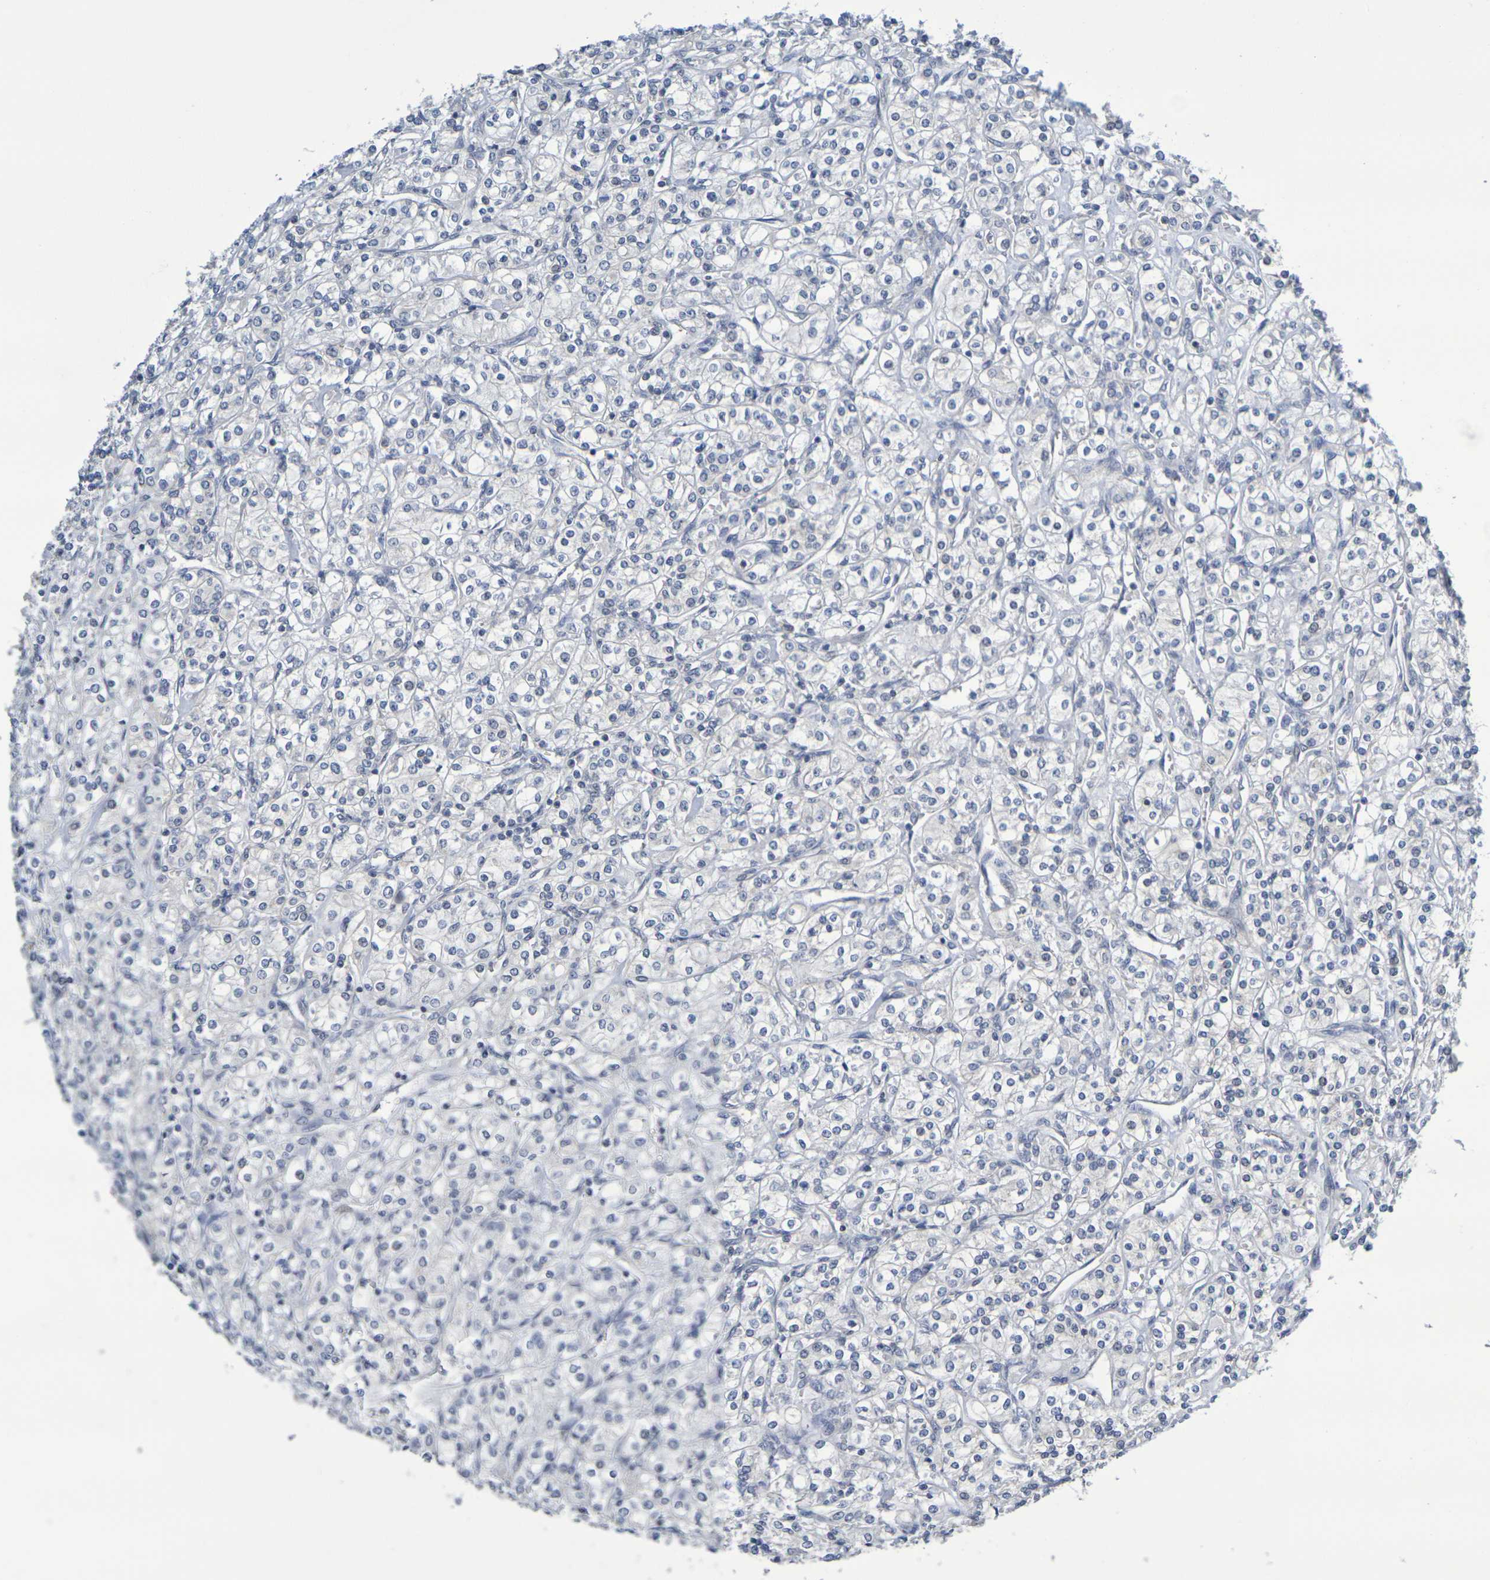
{"staining": {"intensity": "negative", "quantity": "none", "location": "none"}, "tissue": "renal cancer", "cell_type": "Tumor cells", "image_type": "cancer", "snomed": [{"axis": "morphology", "description": "Adenocarcinoma, NOS"}, {"axis": "topography", "description": "Kidney"}], "caption": "IHC histopathology image of renal cancer (adenocarcinoma) stained for a protein (brown), which exhibits no staining in tumor cells. Nuclei are stained in blue.", "gene": "CHRNB1", "patient": {"sex": "male", "age": 77}}